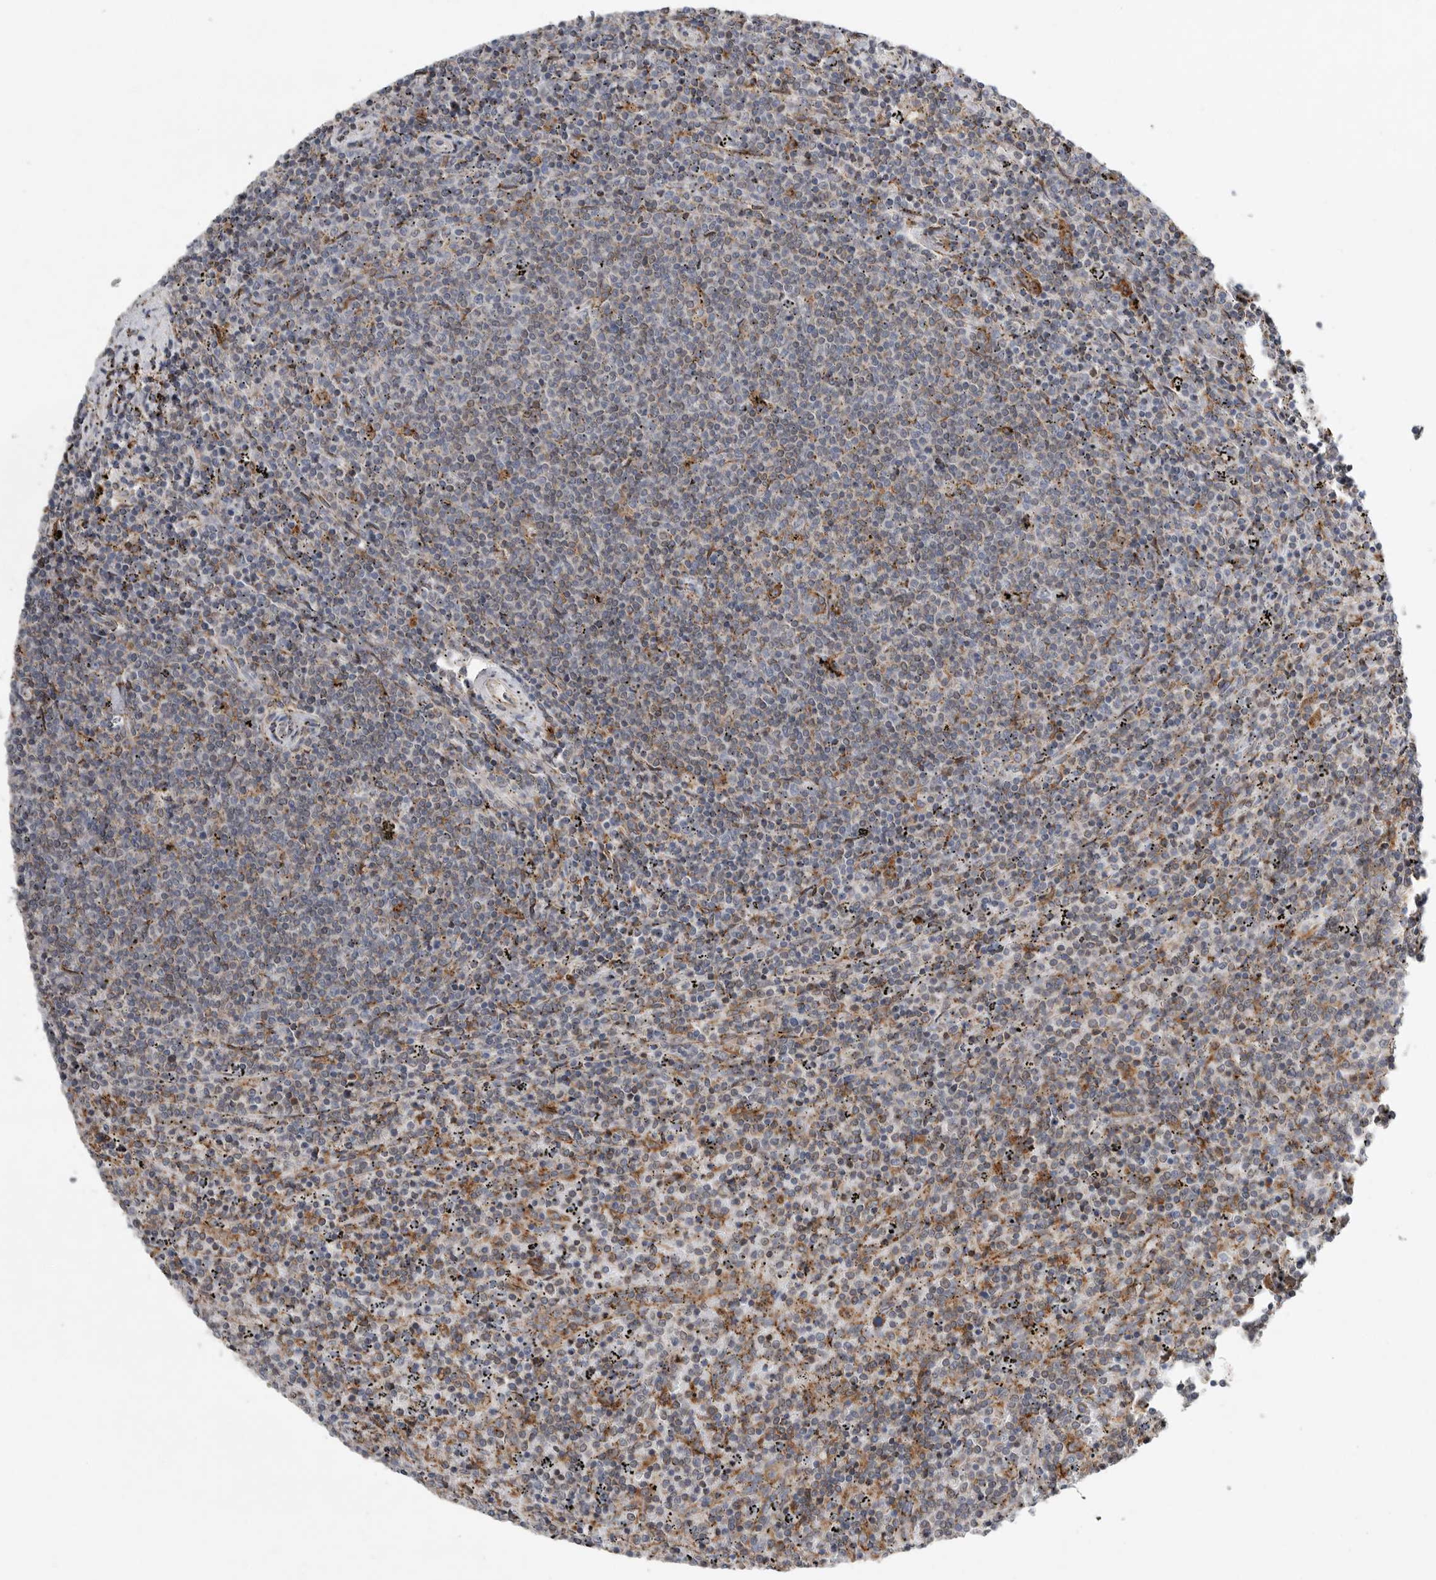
{"staining": {"intensity": "negative", "quantity": "none", "location": "none"}, "tissue": "lymphoma", "cell_type": "Tumor cells", "image_type": "cancer", "snomed": [{"axis": "morphology", "description": "Malignant lymphoma, non-Hodgkin's type, Low grade"}, {"axis": "topography", "description": "Spleen"}], "caption": "DAB (3,3'-diaminobenzidine) immunohistochemical staining of human lymphoma demonstrates no significant expression in tumor cells.", "gene": "GANAB", "patient": {"sex": "female", "age": 50}}